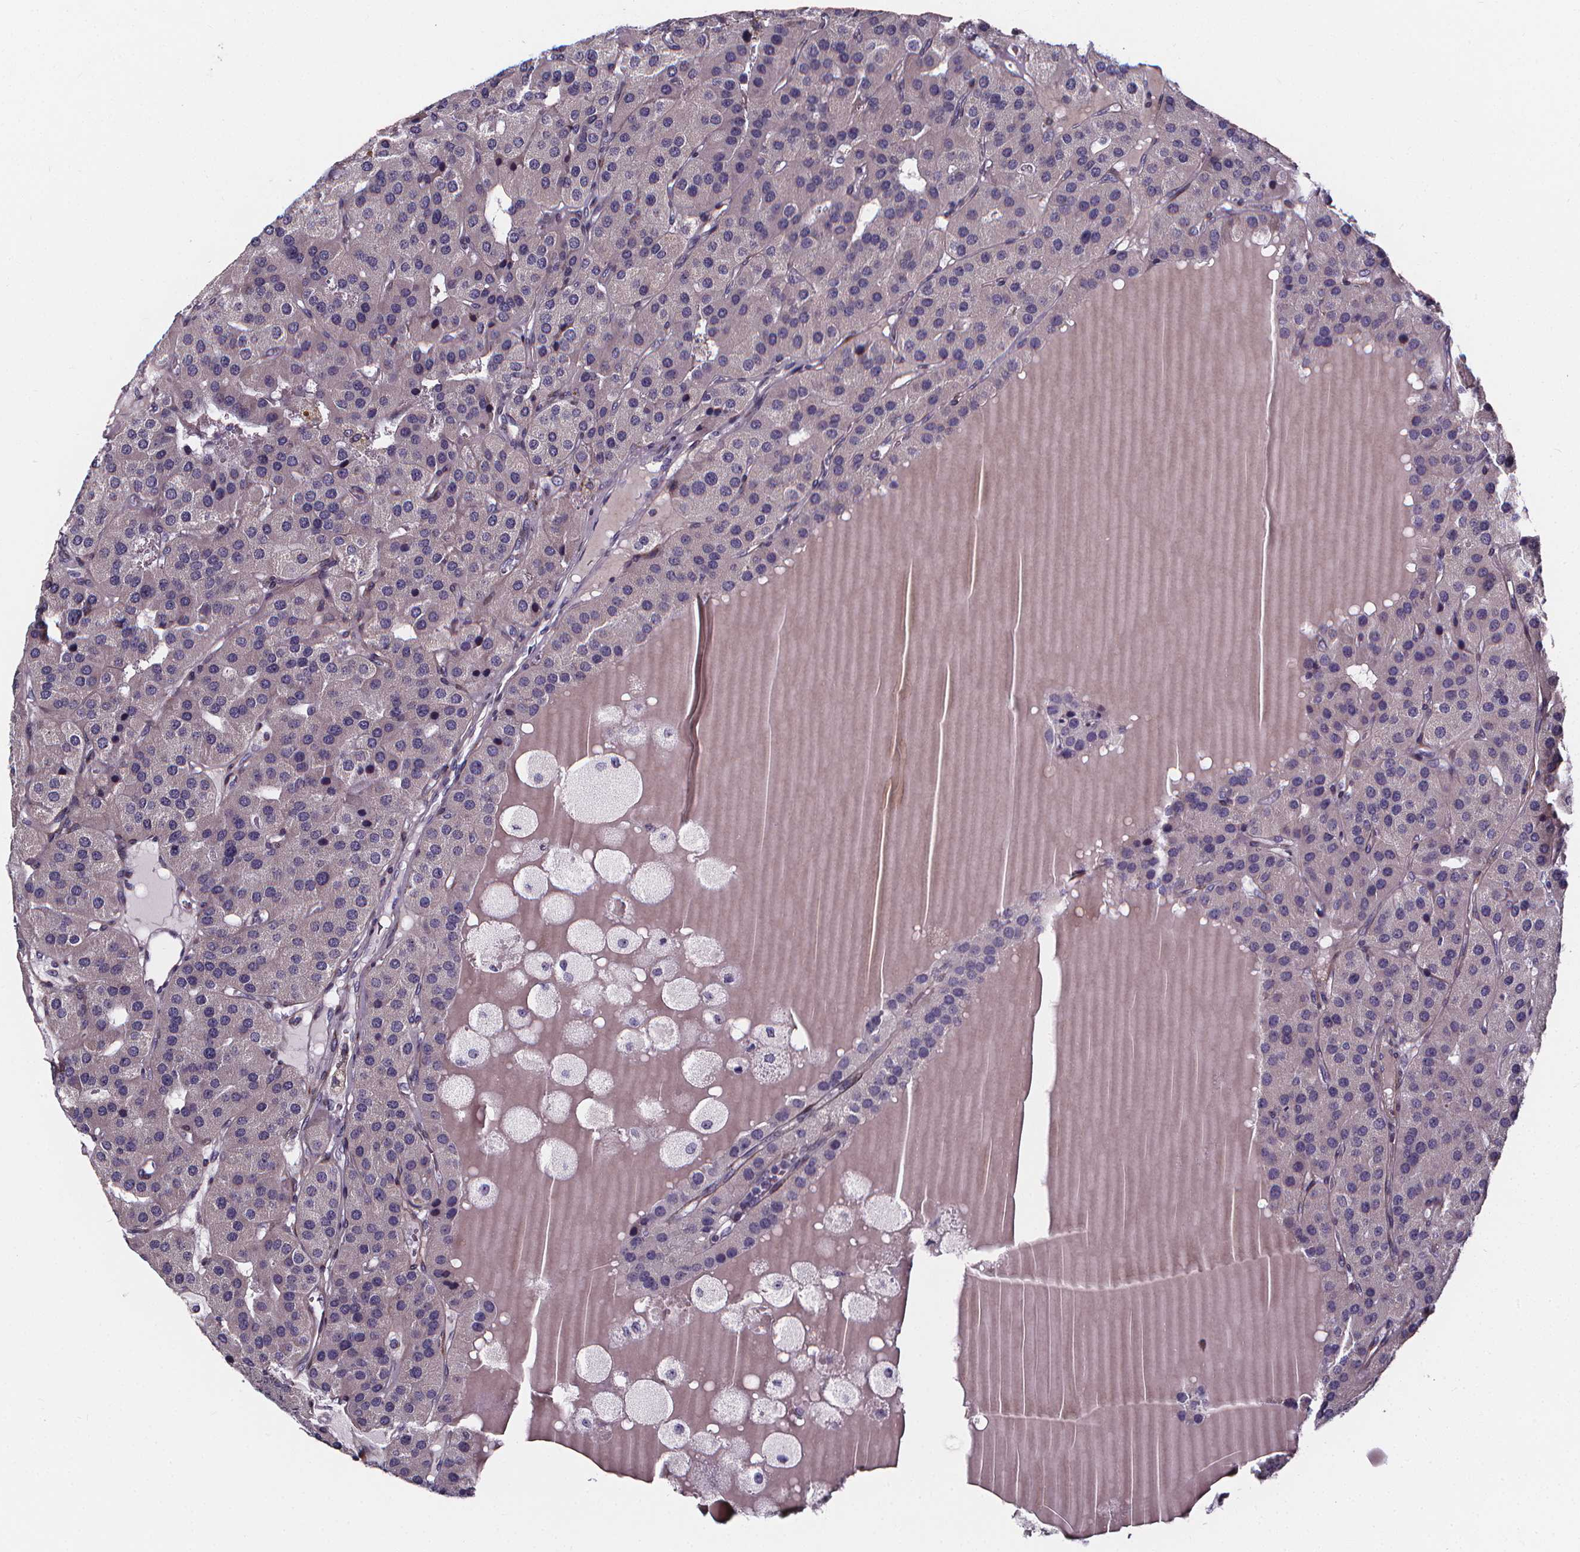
{"staining": {"intensity": "negative", "quantity": "none", "location": "none"}, "tissue": "parathyroid gland", "cell_type": "Glandular cells", "image_type": "normal", "snomed": [{"axis": "morphology", "description": "Normal tissue, NOS"}, {"axis": "morphology", "description": "Adenoma, NOS"}, {"axis": "topography", "description": "Parathyroid gland"}], "caption": "High power microscopy photomicrograph of an immunohistochemistry image of benign parathyroid gland, revealing no significant staining in glandular cells.", "gene": "AEBP1", "patient": {"sex": "female", "age": 86}}